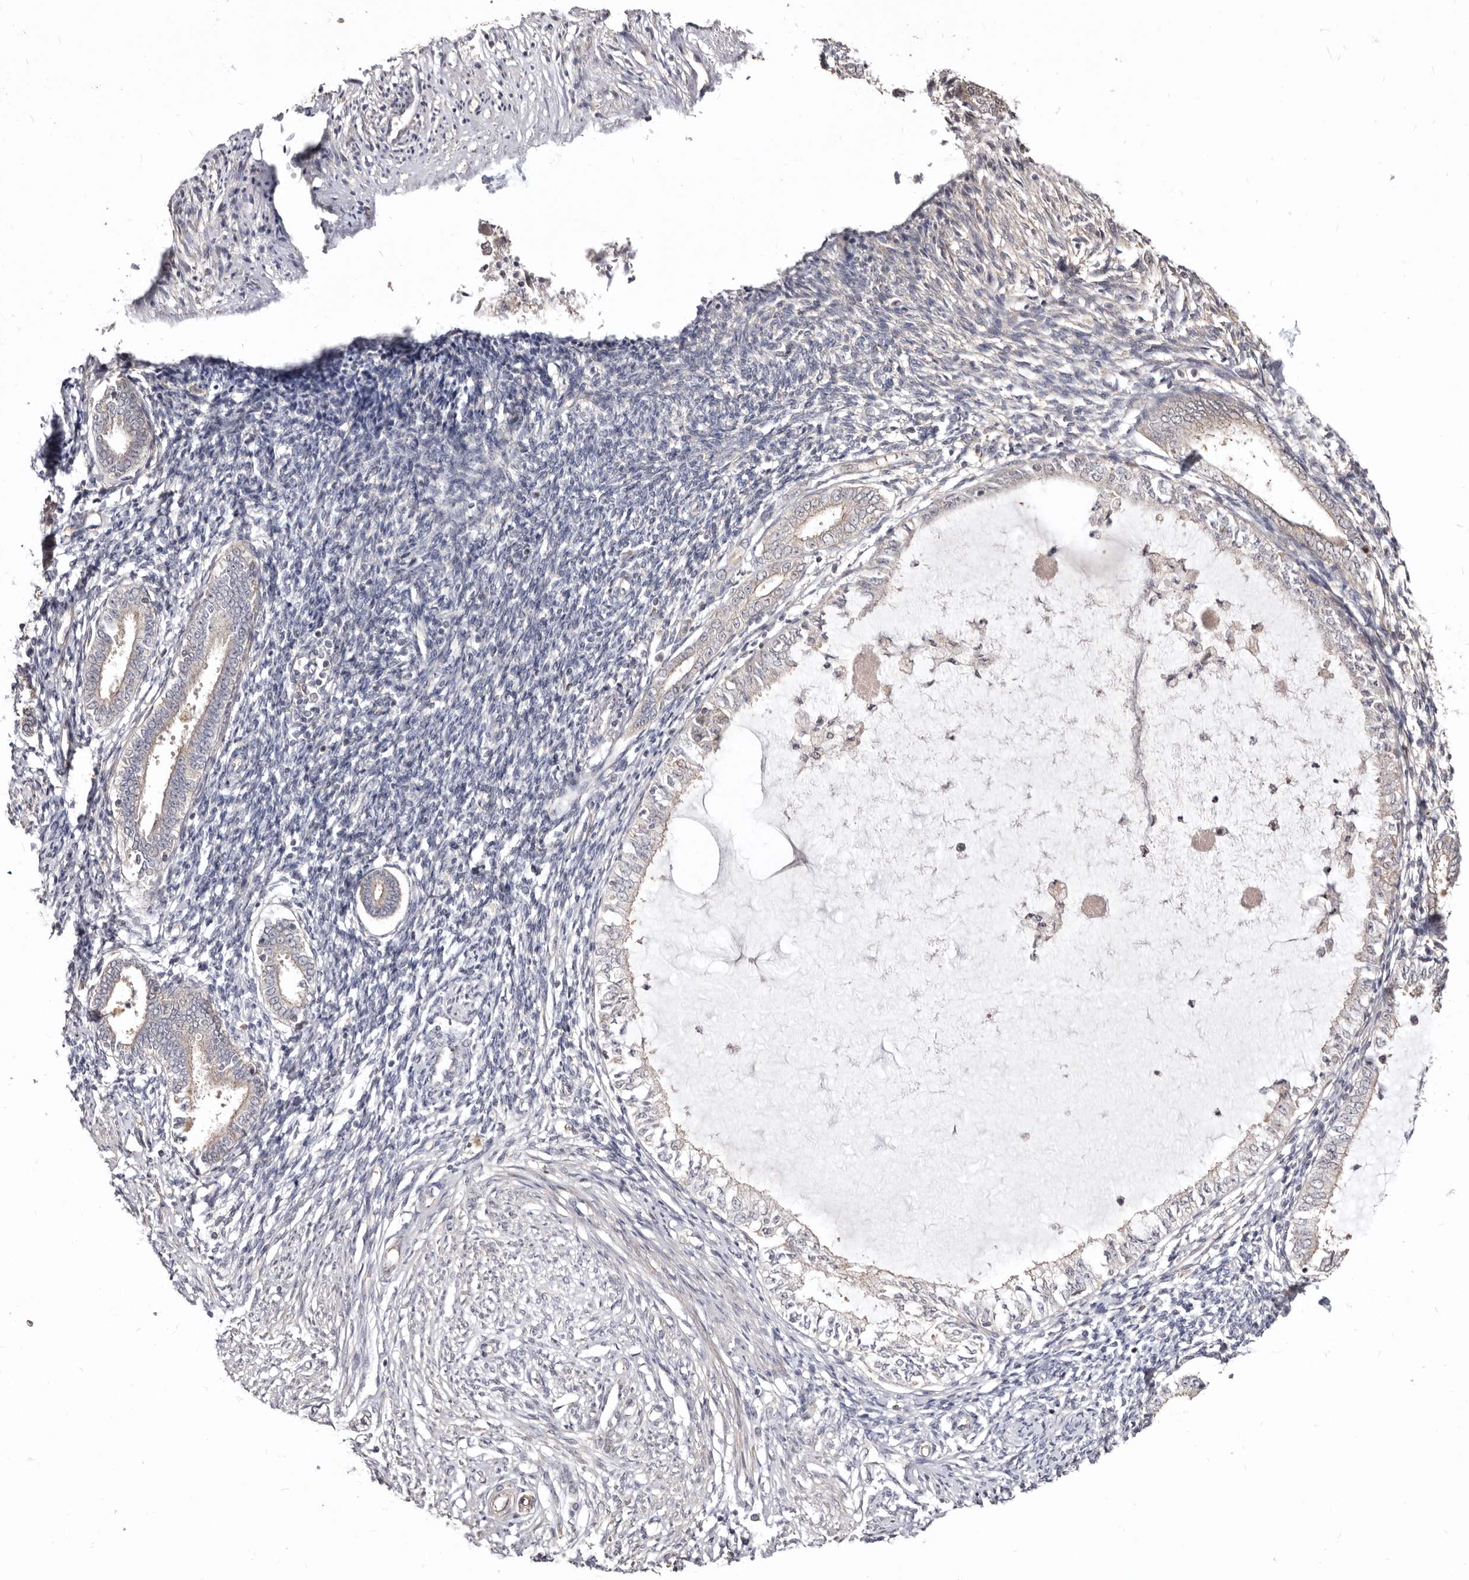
{"staining": {"intensity": "negative", "quantity": "none", "location": "none"}, "tissue": "endometrium", "cell_type": "Cells in endometrial stroma", "image_type": "normal", "snomed": [{"axis": "morphology", "description": "Normal tissue, NOS"}, {"axis": "topography", "description": "Endometrium"}], "caption": "This is a micrograph of IHC staining of unremarkable endometrium, which shows no staining in cells in endometrial stroma.", "gene": "GPATCH4", "patient": {"sex": "female", "age": 56}}